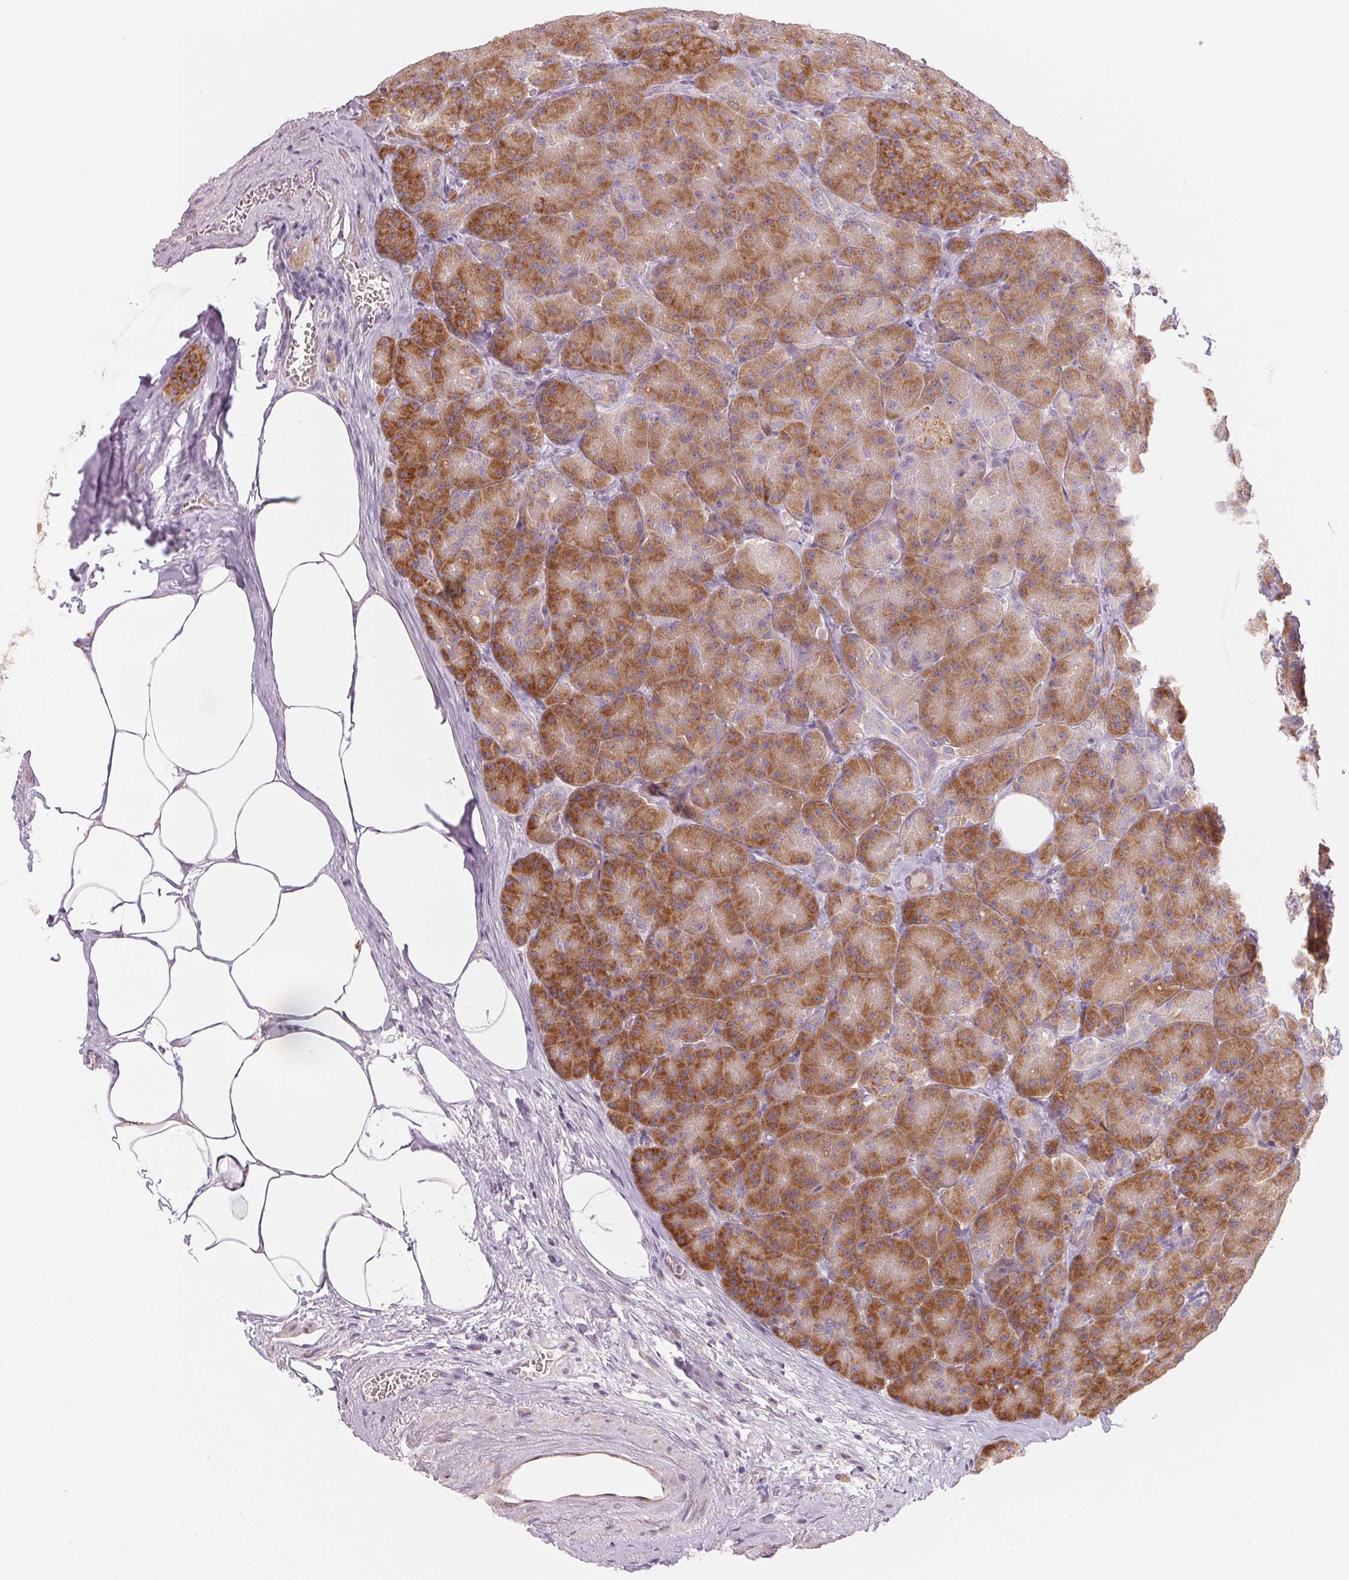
{"staining": {"intensity": "strong", "quantity": ">75%", "location": "cytoplasmic/membranous"}, "tissue": "pancreas", "cell_type": "Exocrine glandular cells", "image_type": "normal", "snomed": [{"axis": "morphology", "description": "Normal tissue, NOS"}, {"axis": "topography", "description": "Pancreas"}], "caption": "The photomicrograph reveals a brown stain indicating the presence of a protein in the cytoplasmic/membranous of exocrine glandular cells in pancreas. (DAB IHC with brightfield microscopy, high magnification).", "gene": "BLOC1S2", "patient": {"sex": "male", "age": 57}}